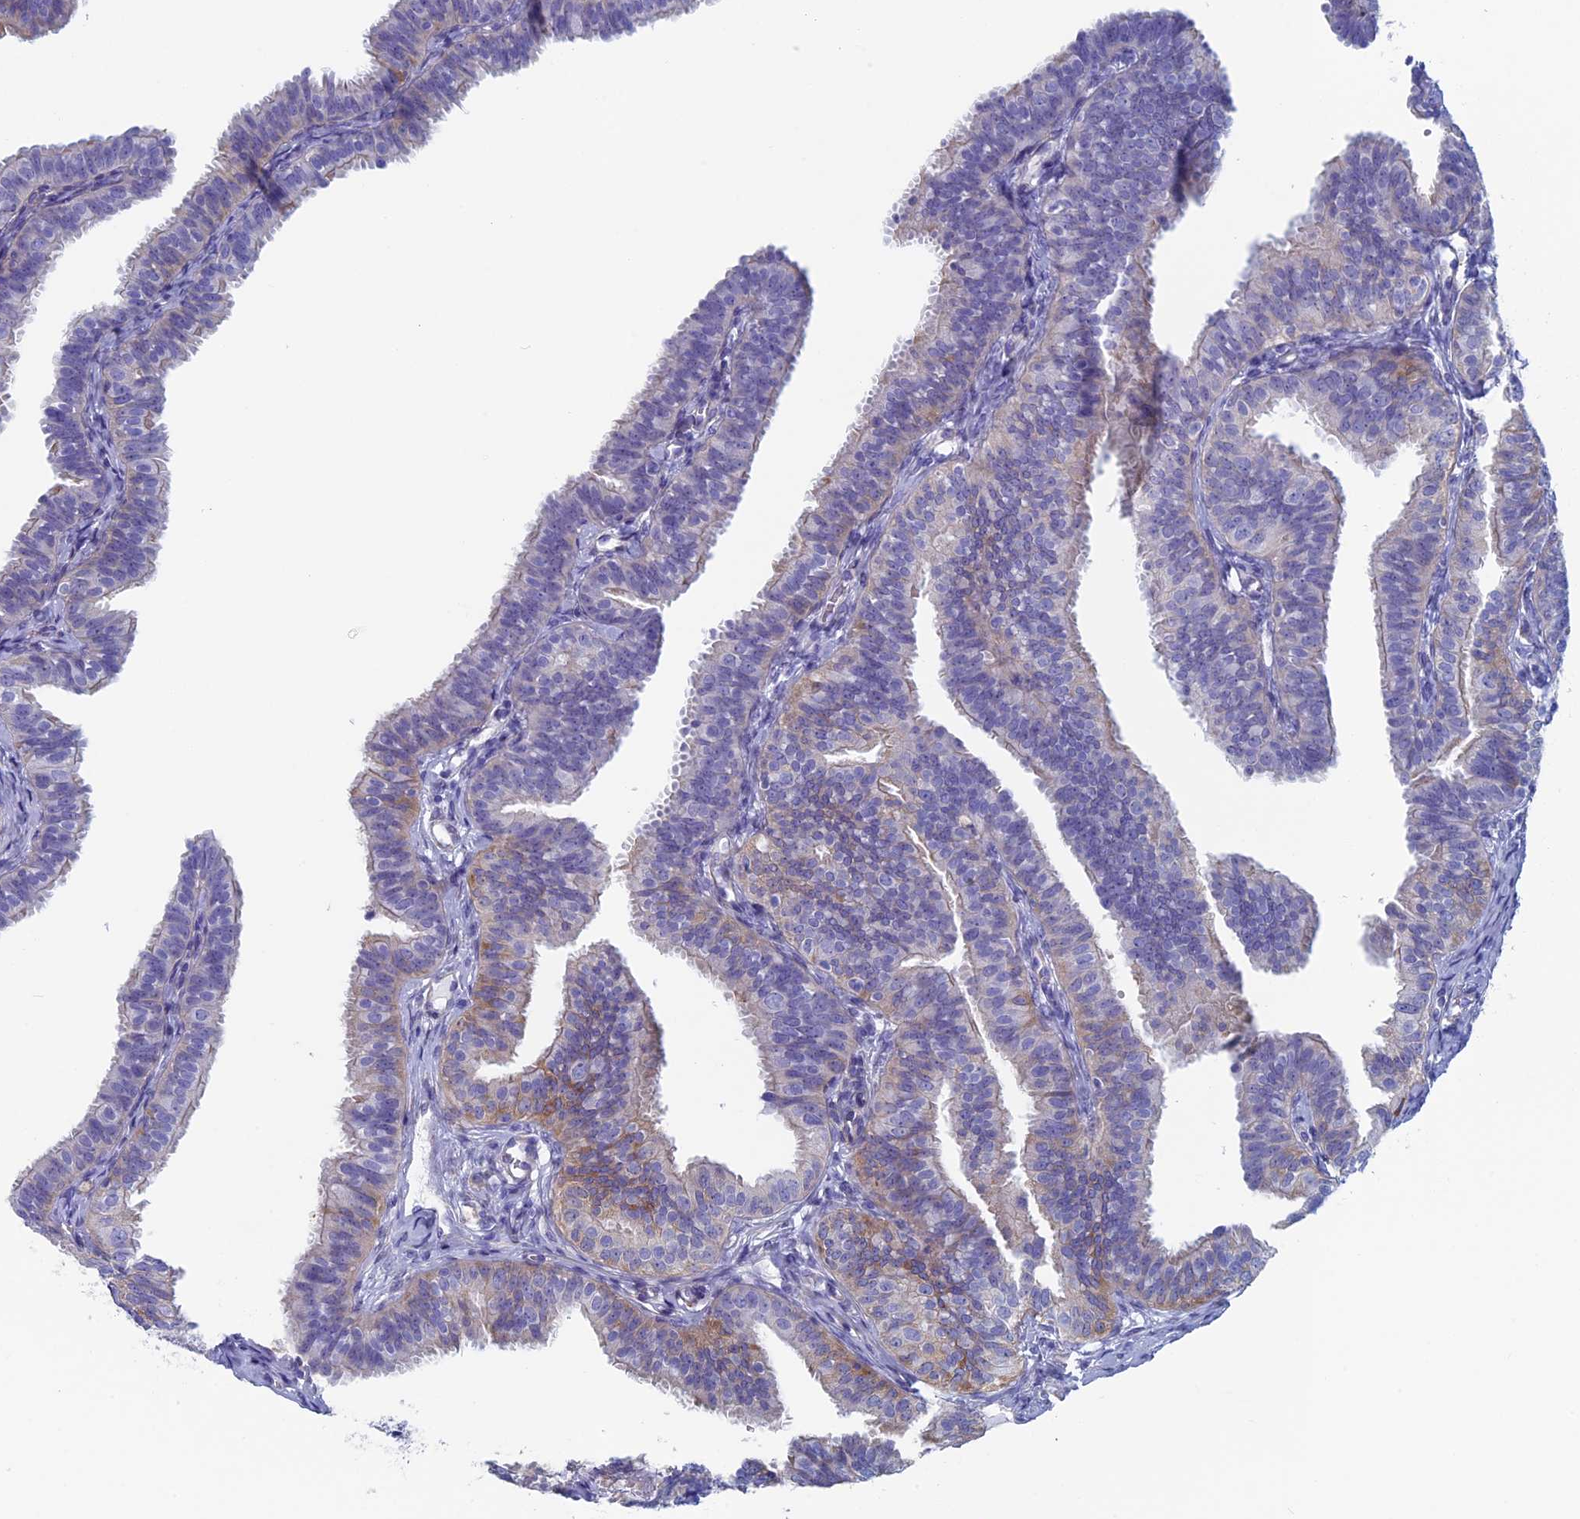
{"staining": {"intensity": "negative", "quantity": "none", "location": "none"}, "tissue": "fallopian tube", "cell_type": "Glandular cells", "image_type": "normal", "snomed": [{"axis": "morphology", "description": "Normal tissue, NOS"}, {"axis": "topography", "description": "Fallopian tube"}], "caption": "The histopathology image reveals no staining of glandular cells in normal fallopian tube. (DAB (3,3'-diaminobenzidine) IHC with hematoxylin counter stain).", "gene": "MAGEB6", "patient": {"sex": "female", "age": 35}}